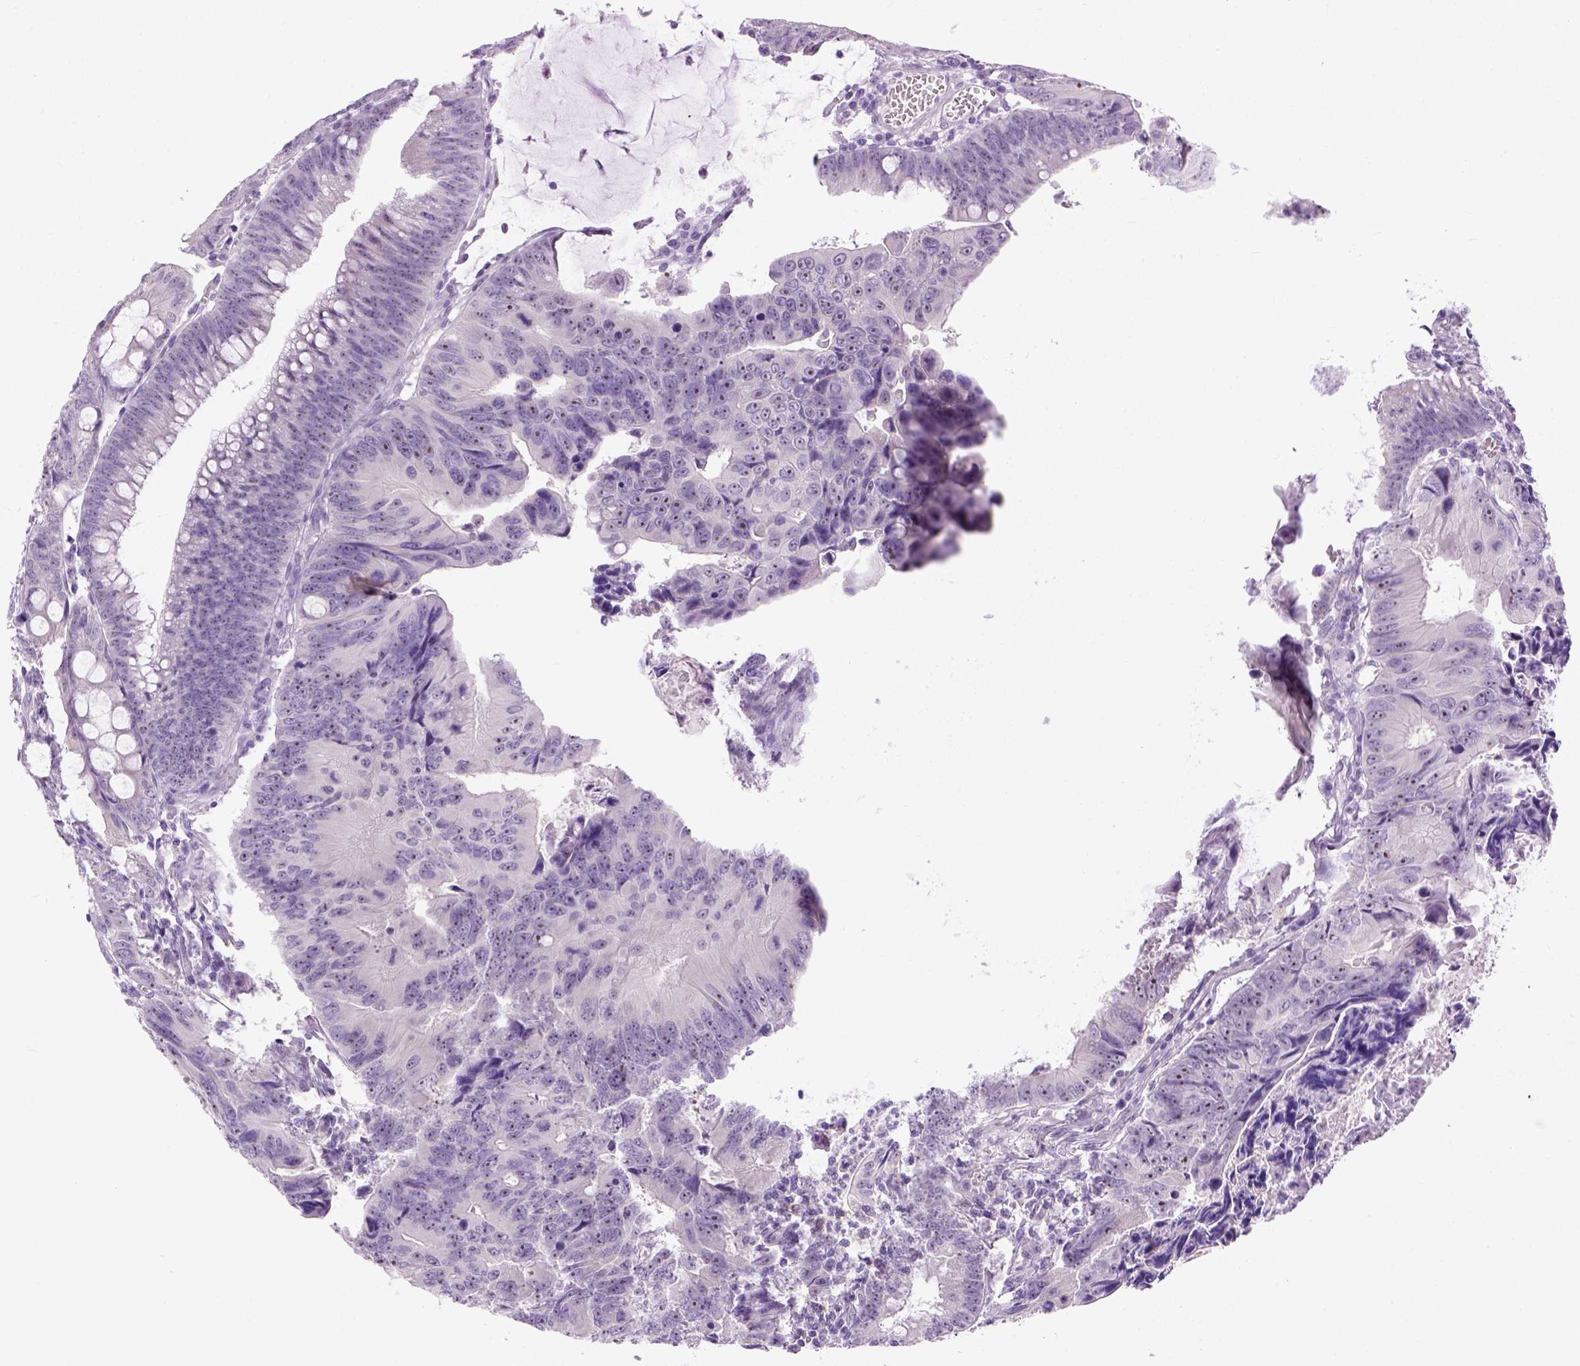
{"staining": {"intensity": "moderate", "quantity": ">75%", "location": "nuclear"}, "tissue": "colorectal cancer", "cell_type": "Tumor cells", "image_type": "cancer", "snomed": [{"axis": "morphology", "description": "Adenocarcinoma, NOS"}, {"axis": "topography", "description": "Colon"}], "caption": "An IHC histopathology image of tumor tissue is shown. Protein staining in brown highlights moderate nuclear positivity in colorectal adenocarcinoma within tumor cells.", "gene": "UTP4", "patient": {"sex": "female", "age": 87}}